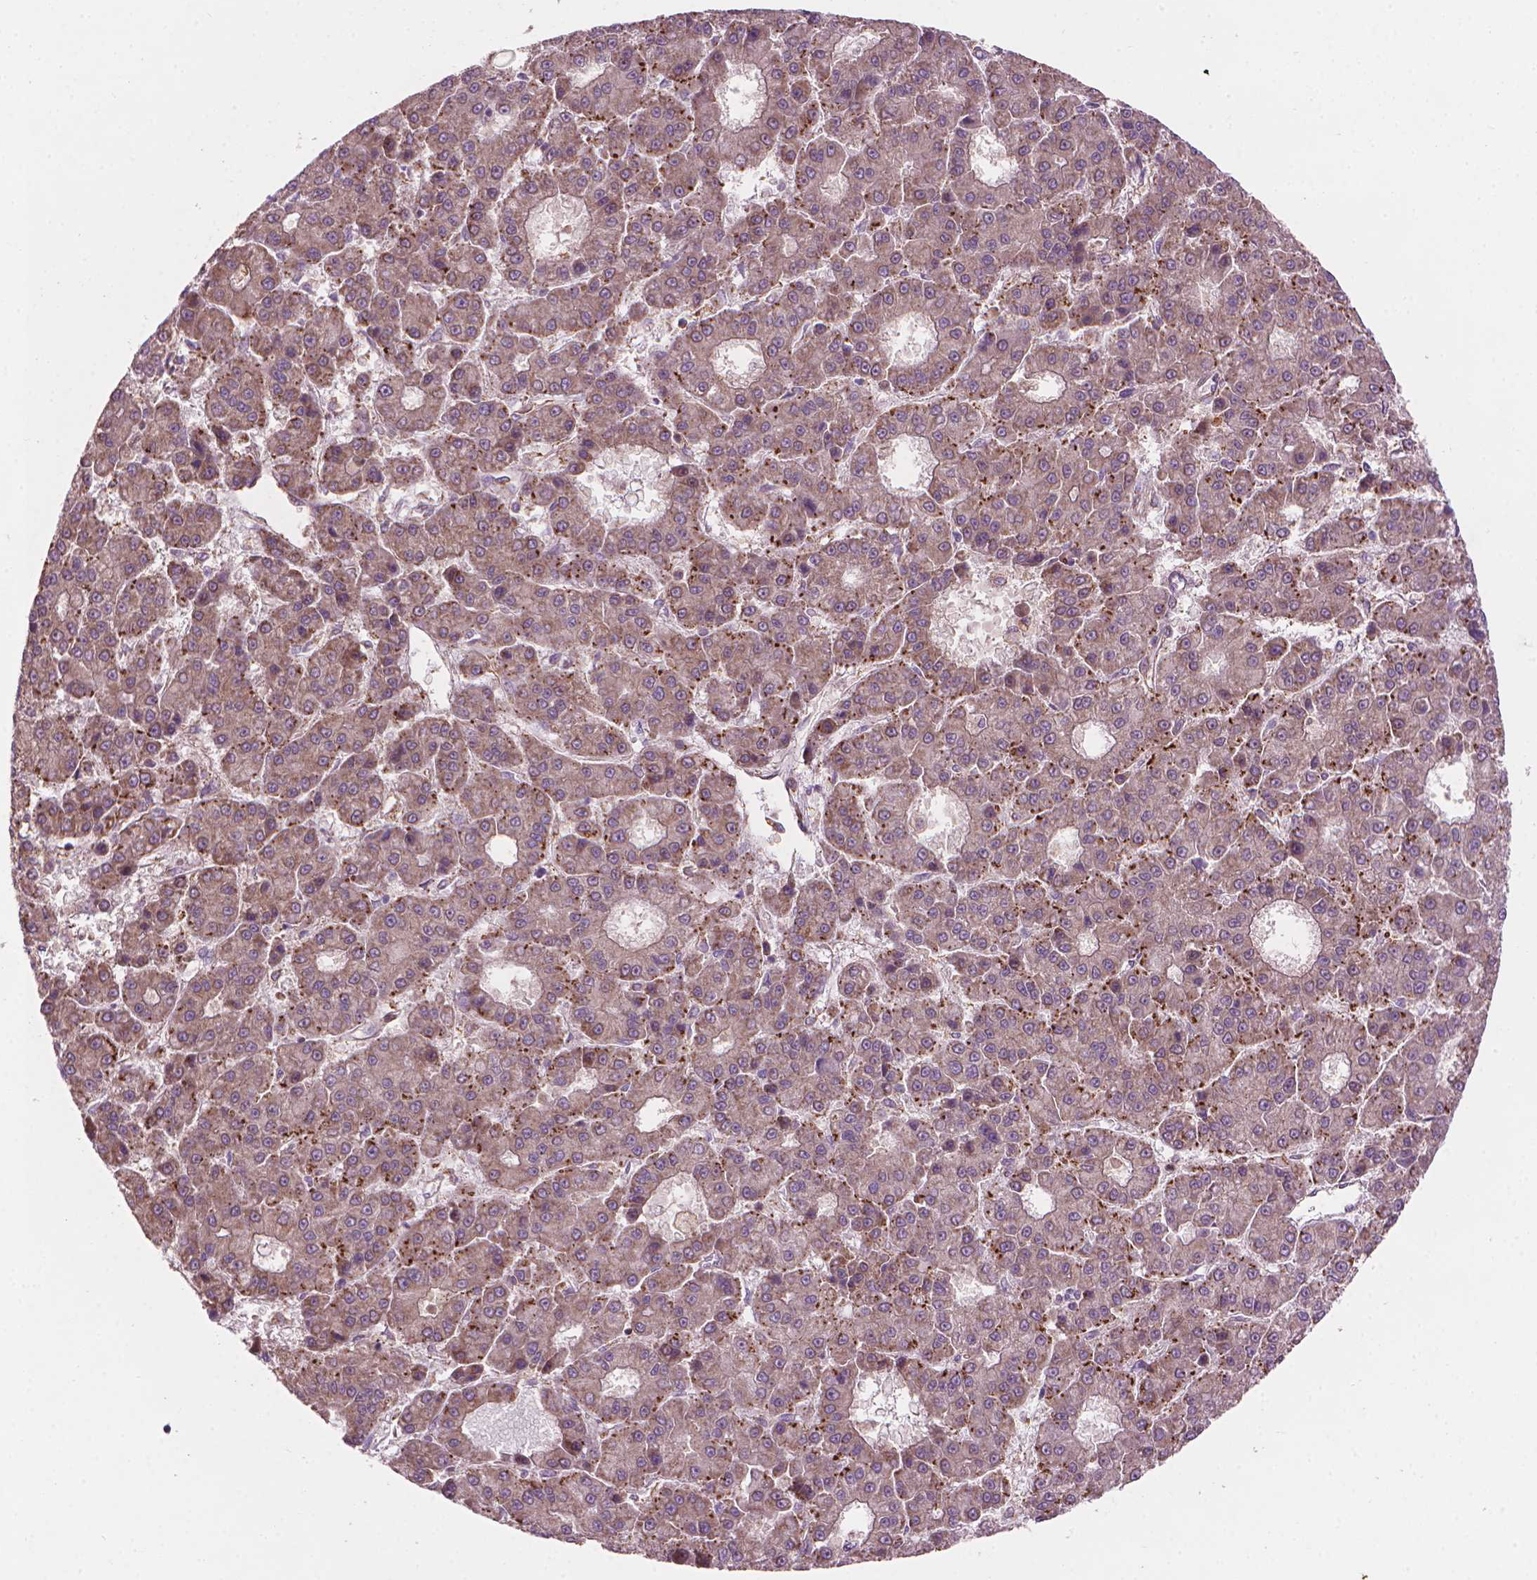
{"staining": {"intensity": "weak", "quantity": ">75%", "location": "cytoplasmic/membranous"}, "tissue": "liver cancer", "cell_type": "Tumor cells", "image_type": "cancer", "snomed": [{"axis": "morphology", "description": "Carcinoma, Hepatocellular, NOS"}, {"axis": "topography", "description": "Liver"}], "caption": "The histopathology image demonstrates immunohistochemical staining of liver cancer. There is weak cytoplasmic/membranous expression is appreciated in about >75% of tumor cells.", "gene": "VARS2", "patient": {"sex": "male", "age": 70}}